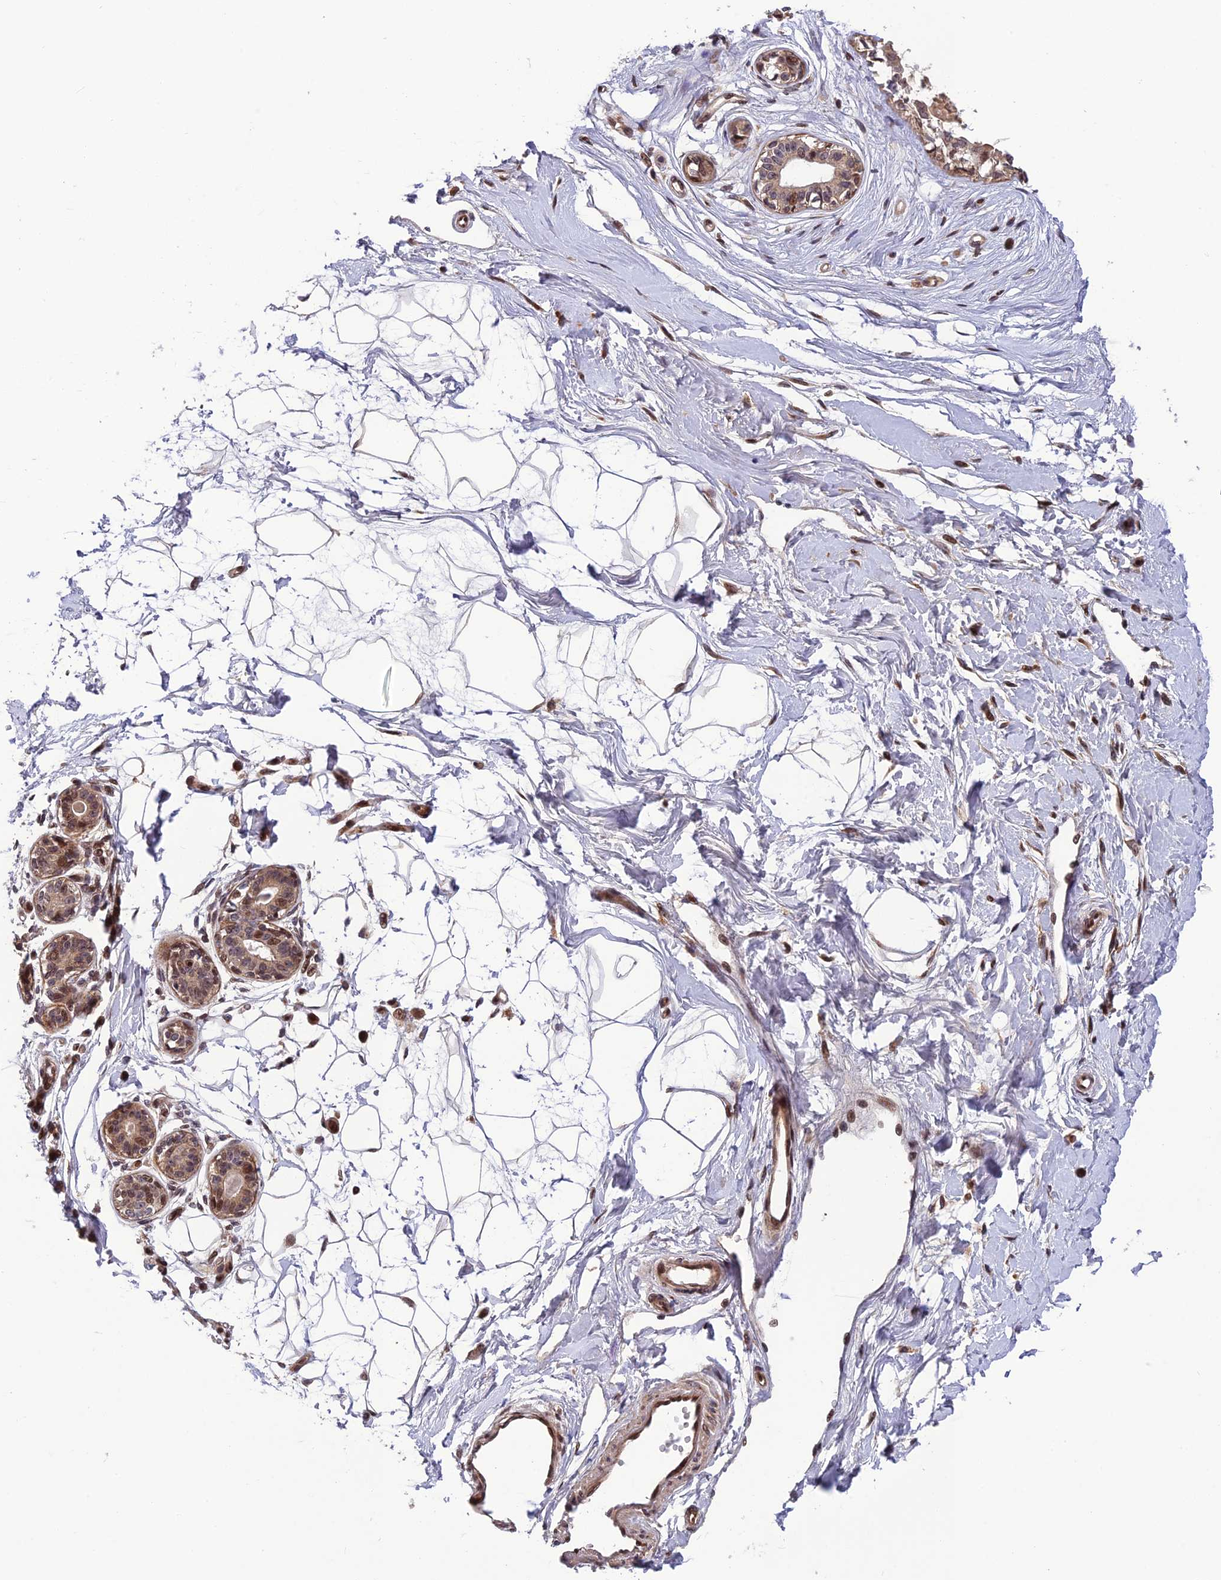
{"staining": {"intensity": "moderate", "quantity": ">75%", "location": "nuclear"}, "tissue": "breast", "cell_type": "Adipocytes", "image_type": "normal", "snomed": [{"axis": "morphology", "description": "Normal tissue, NOS"}, {"axis": "topography", "description": "Breast"}], "caption": "Protein analysis of normal breast displays moderate nuclear positivity in approximately >75% of adipocytes.", "gene": "SMIM7", "patient": {"sex": "female", "age": 45}}